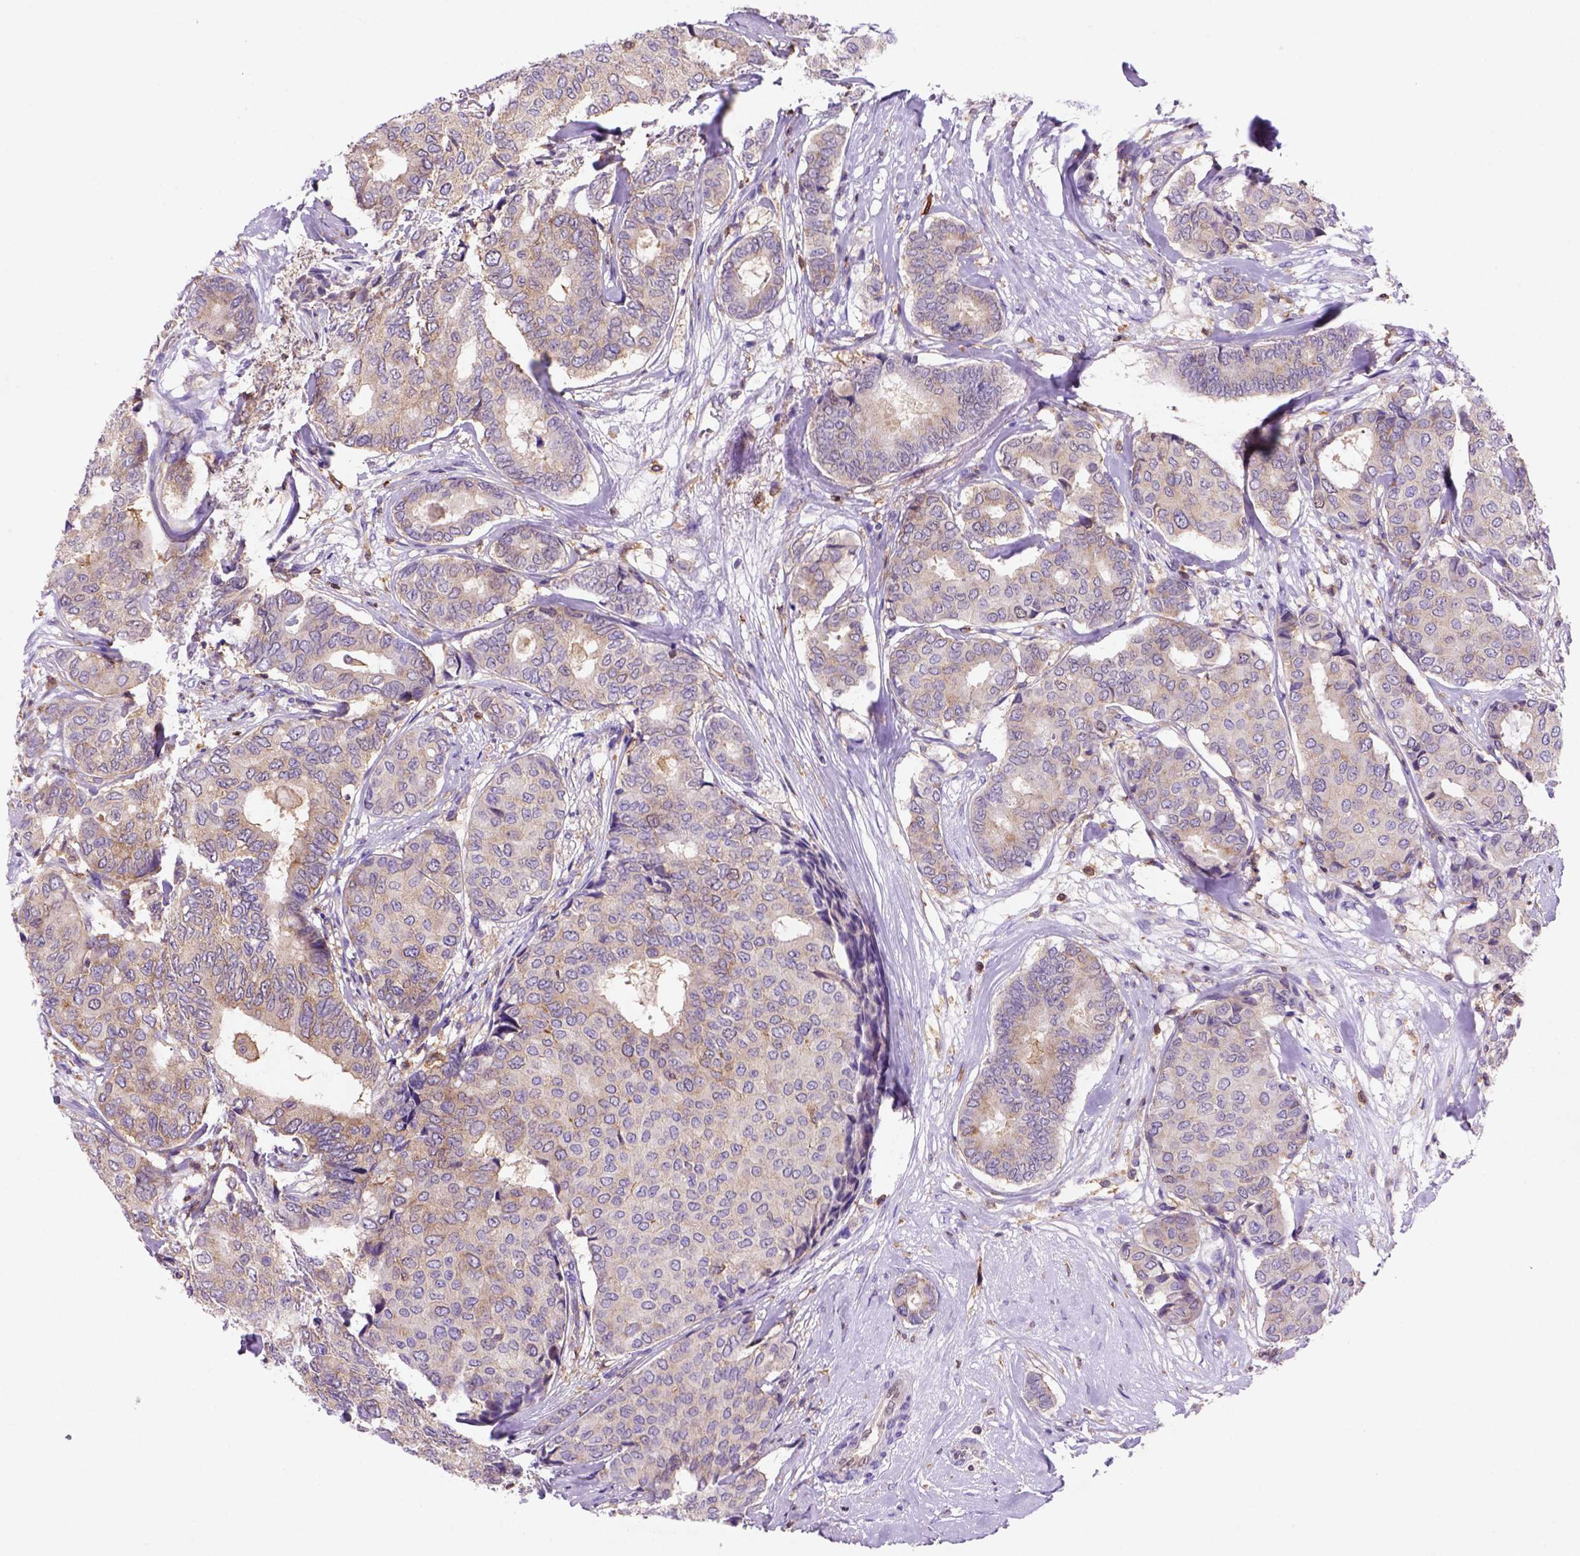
{"staining": {"intensity": "moderate", "quantity": "<25%", "location": "cytoplasmic/membranous"}, "tissue": "breast cancer", "cell_type": "Tumor cells", "image_type": "cancer", "snomed": [{"axis": "morphology", "description": "Duct carcinoma"}, {"axis": "topography", "description": "Breast"}], "caption": "Immunohistochemistry (IHC) histopathology image of neoplastic tissue: human infiltrating ductal carcinoma (breast) stained using IHC reveals low levels of moderate protein expression localized specifically in the cytoplasmic/membranous of tumor cells, appearing as a cytoplasmic/membranous brown color.", "gene": "INPP5D", "patient": {"sex": "female", "age": 75}}